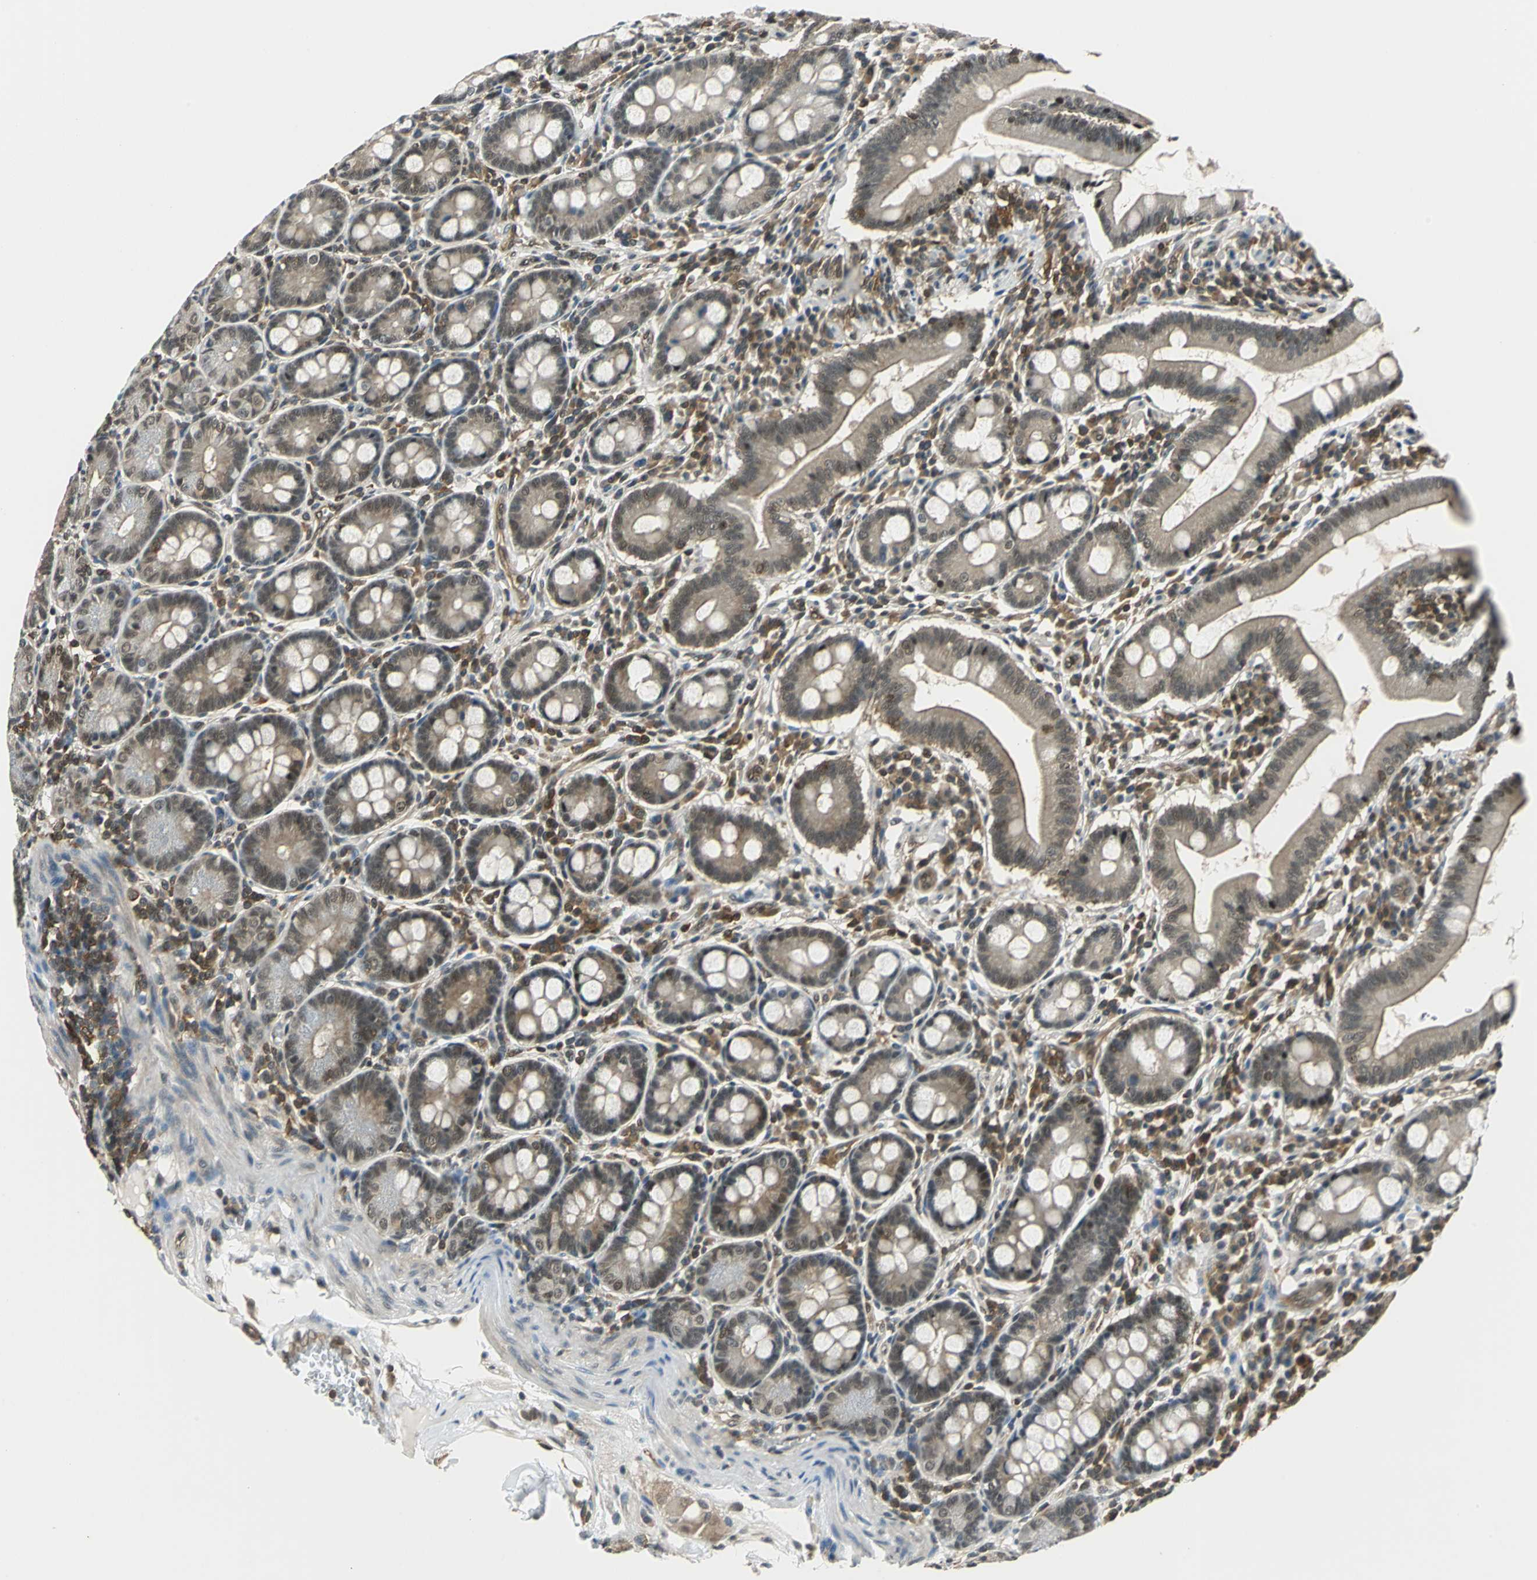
{"staining": {"intensity": "moderate", "quantity": ">75%", "location": "cytoplasmic/membranous,nuclear"}, "tissue": "duodenum", "cell_type": "Glandular cells", "image_type": "normal", "snomed": [{"axis": "morphology", "description": "Normal tissue, NOS"}, {"axis": "topography", "description": "Duodenum"}], "caption": "Protein staining of benign duodenum shows moderate cytoplasmic/membranous,nuclear staining in approximately >75% of glandular cells.", "gene": "ARPC3", "patient": {"sex": "male", "age": 50}}